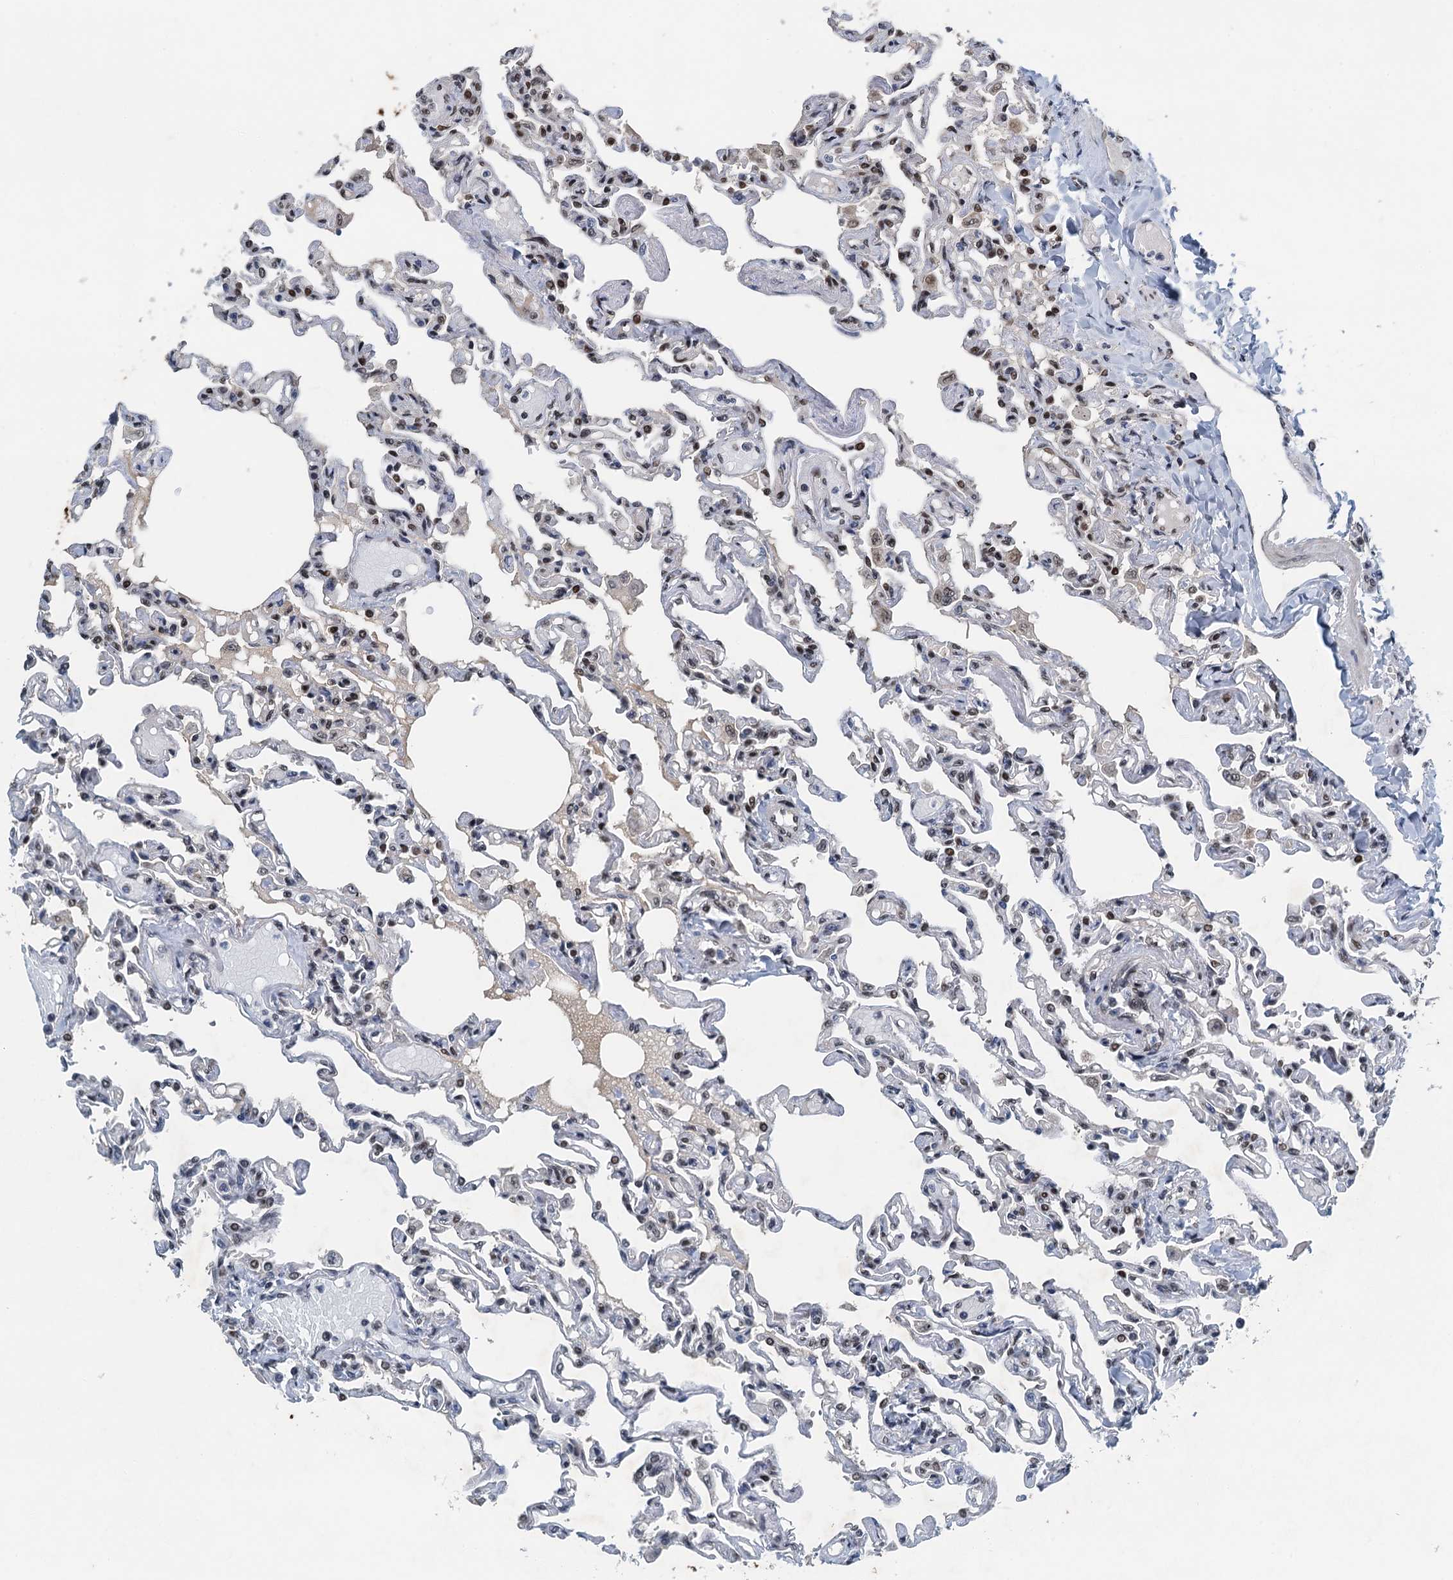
{"staining": {"intensity": "moderate", "quantity": ">75%", "location": "nuclear"}, "tissue": "lung", "cell_type": "Alveolar cells", "image_type": "normal", "snomed": [{"axis": "morphology", "description": "Normal tissue, NOS"}, {"axis": "topography", "description": "Lung"}], "caption": "Immunohistochemistry of normal lung shows medium levels of moderate nuclear positivity in about >75% of alveolar cells. The protein is shown in brown color, while the nuclei are stained blue.", "gene": "MTA3", "patient": {"sex": "male", "age": 21}}